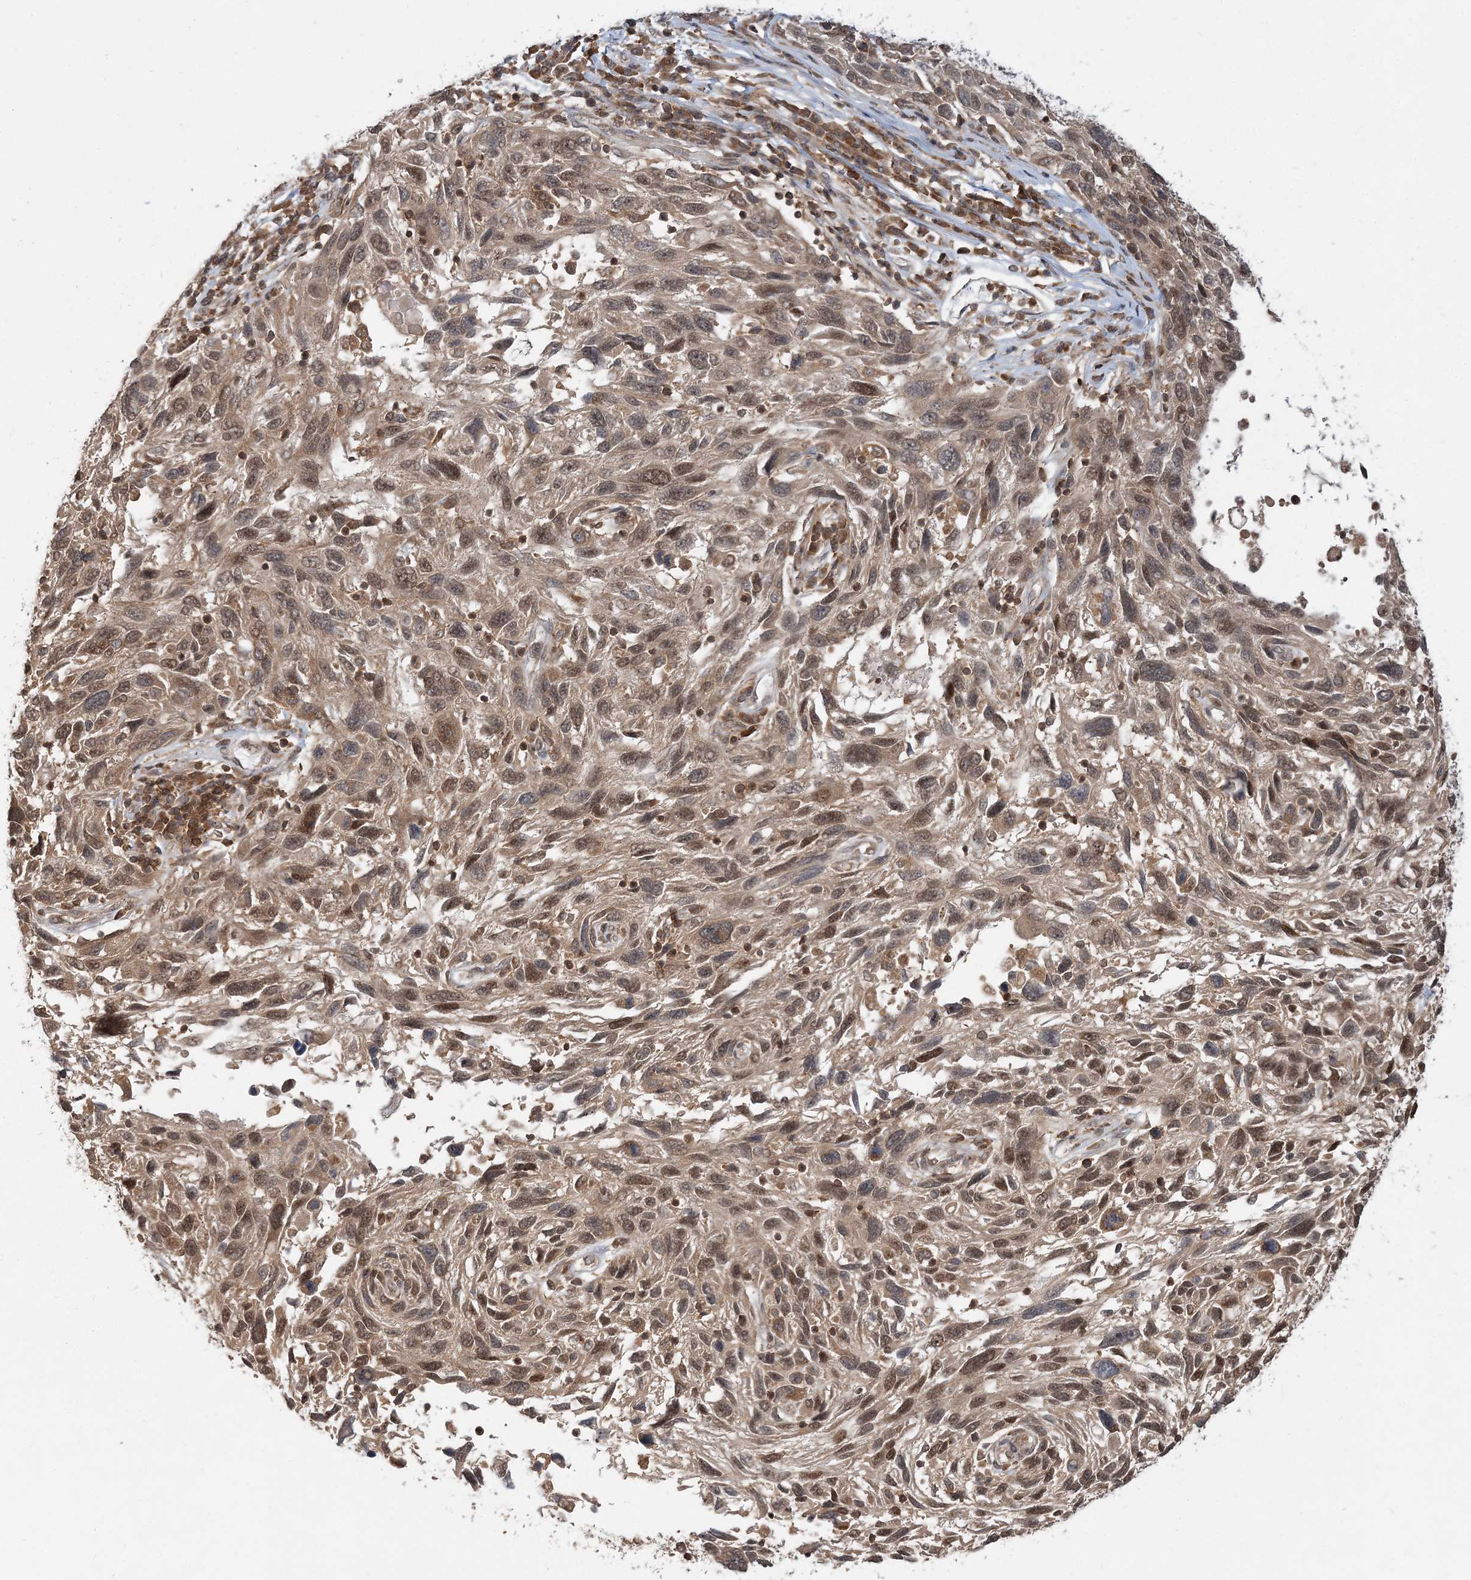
{"staining": {"intensity": "moderate", "quantity": "25%-75%", "location": "nuclear"}, "tissue": "melanoma", "cell_type": "Tumor cells", "image_type": "cancer", "snomed": [{"axis": "morphology", "description": "Malignant melanoma, NOS"}, {"axis": "topography", "description": "Skin"}], "caption": "A micrograph showing moderate nuclear positivity in approximately 25%-75% of tumor cells in melanoma, as visualized by brown immunohistochemical staining.", "gene": "CAB39", "patient": {"sex": "male", "age": 53}}